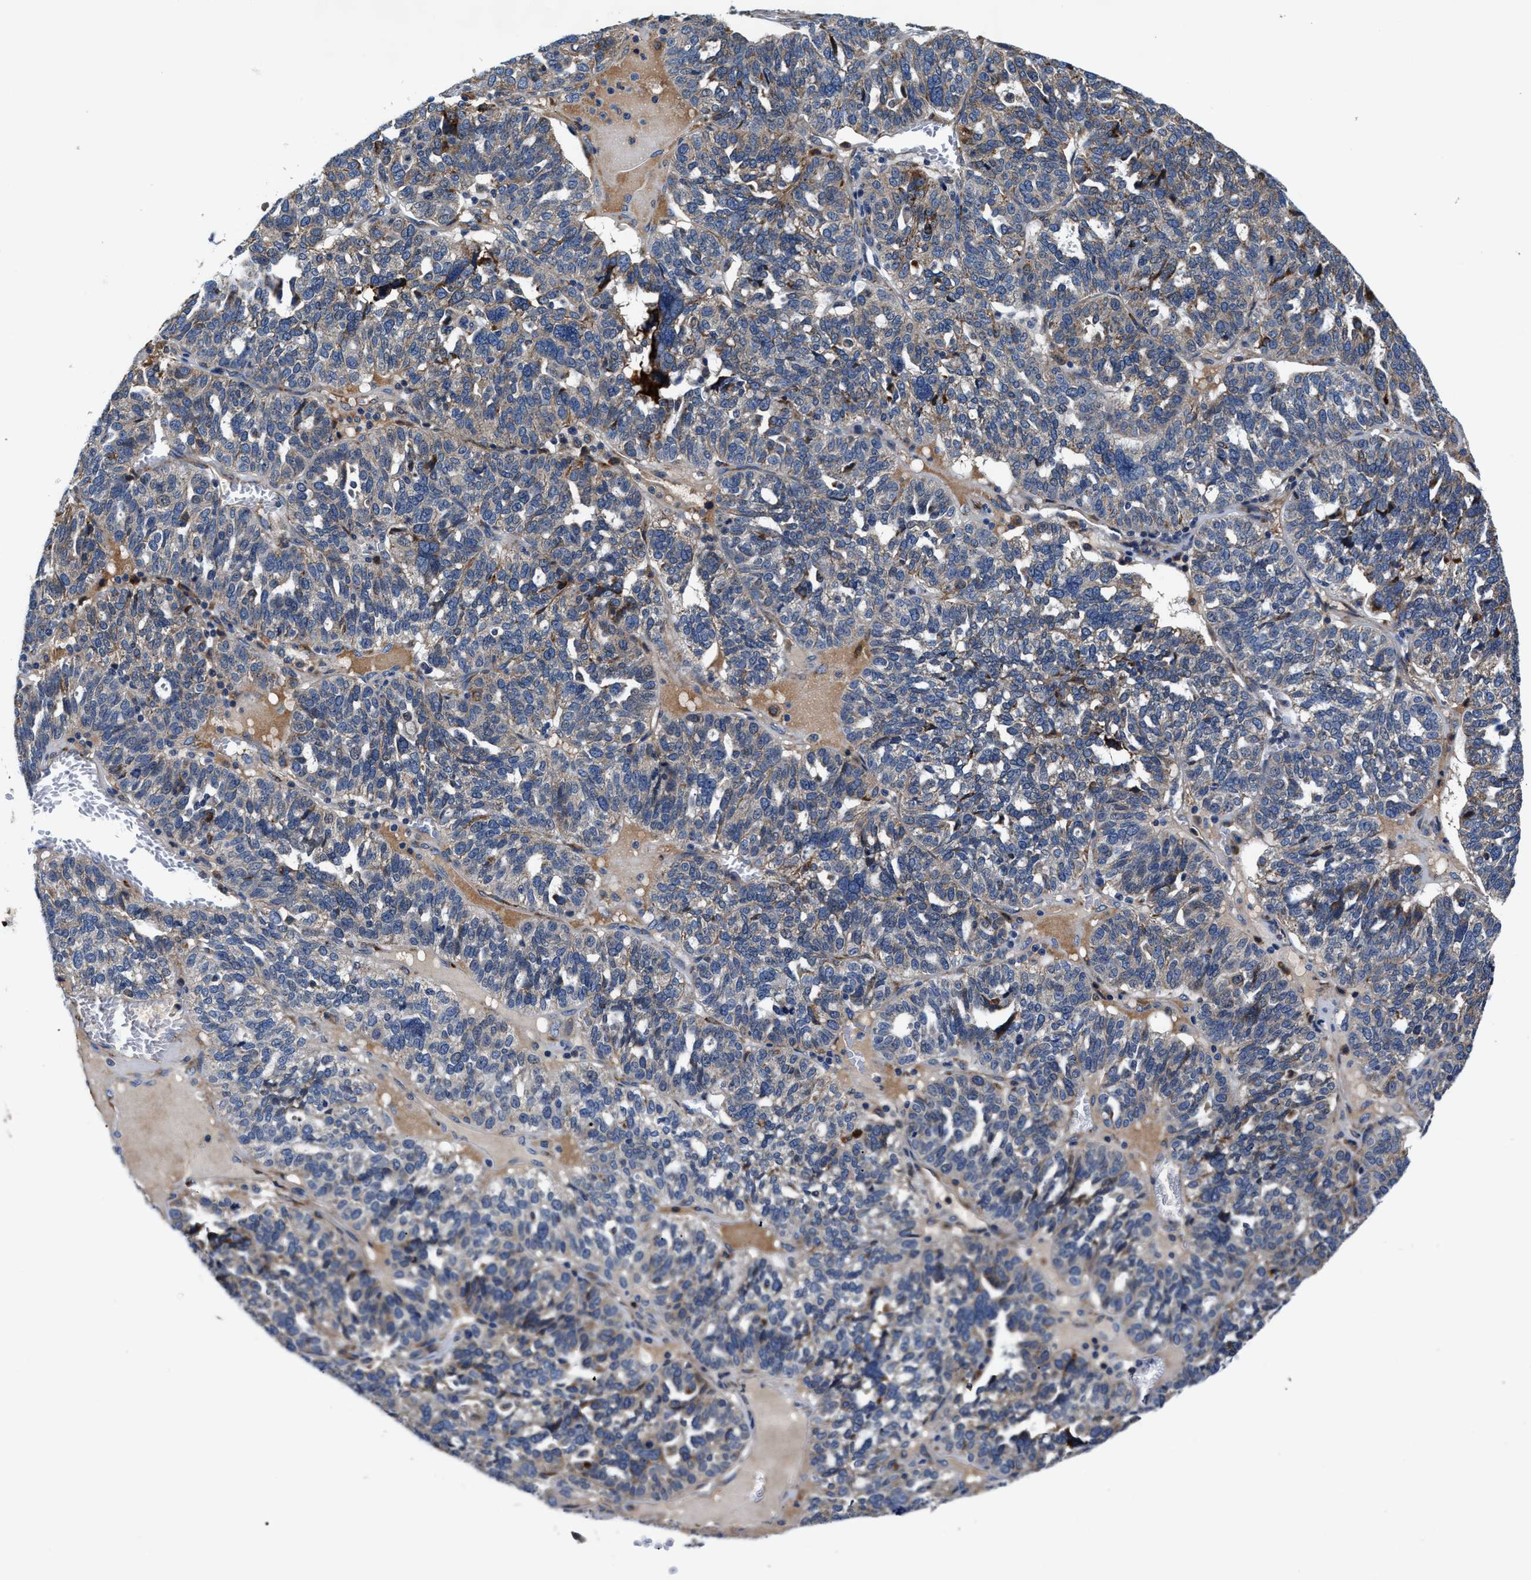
{"staining": {"intensity": "moderate", "quantity": "<25%", "location": "cytoplasmic/membranous"}, "tissue": "ovarian cancer", "cell_type": "Tumor cells", "image_type": "cancer", "snomed": [{"axis": "morphology", "description": "Cystadenocarcinoma, serous, NOS"}, {"axis": "topography", "description": "Ovary"}], "caption": "A brown stain labels moderate cytoplasmic/membranous staining of a protein in human serous cystadenocarcinoma (ovarian) tumor cells. (DAB (3,3'-diaminobenzidine) = brown stain, brightfield microscopy at high magnification).", "gene": "SLC12A2", "patient": {"sex": "female", "age": 59}}